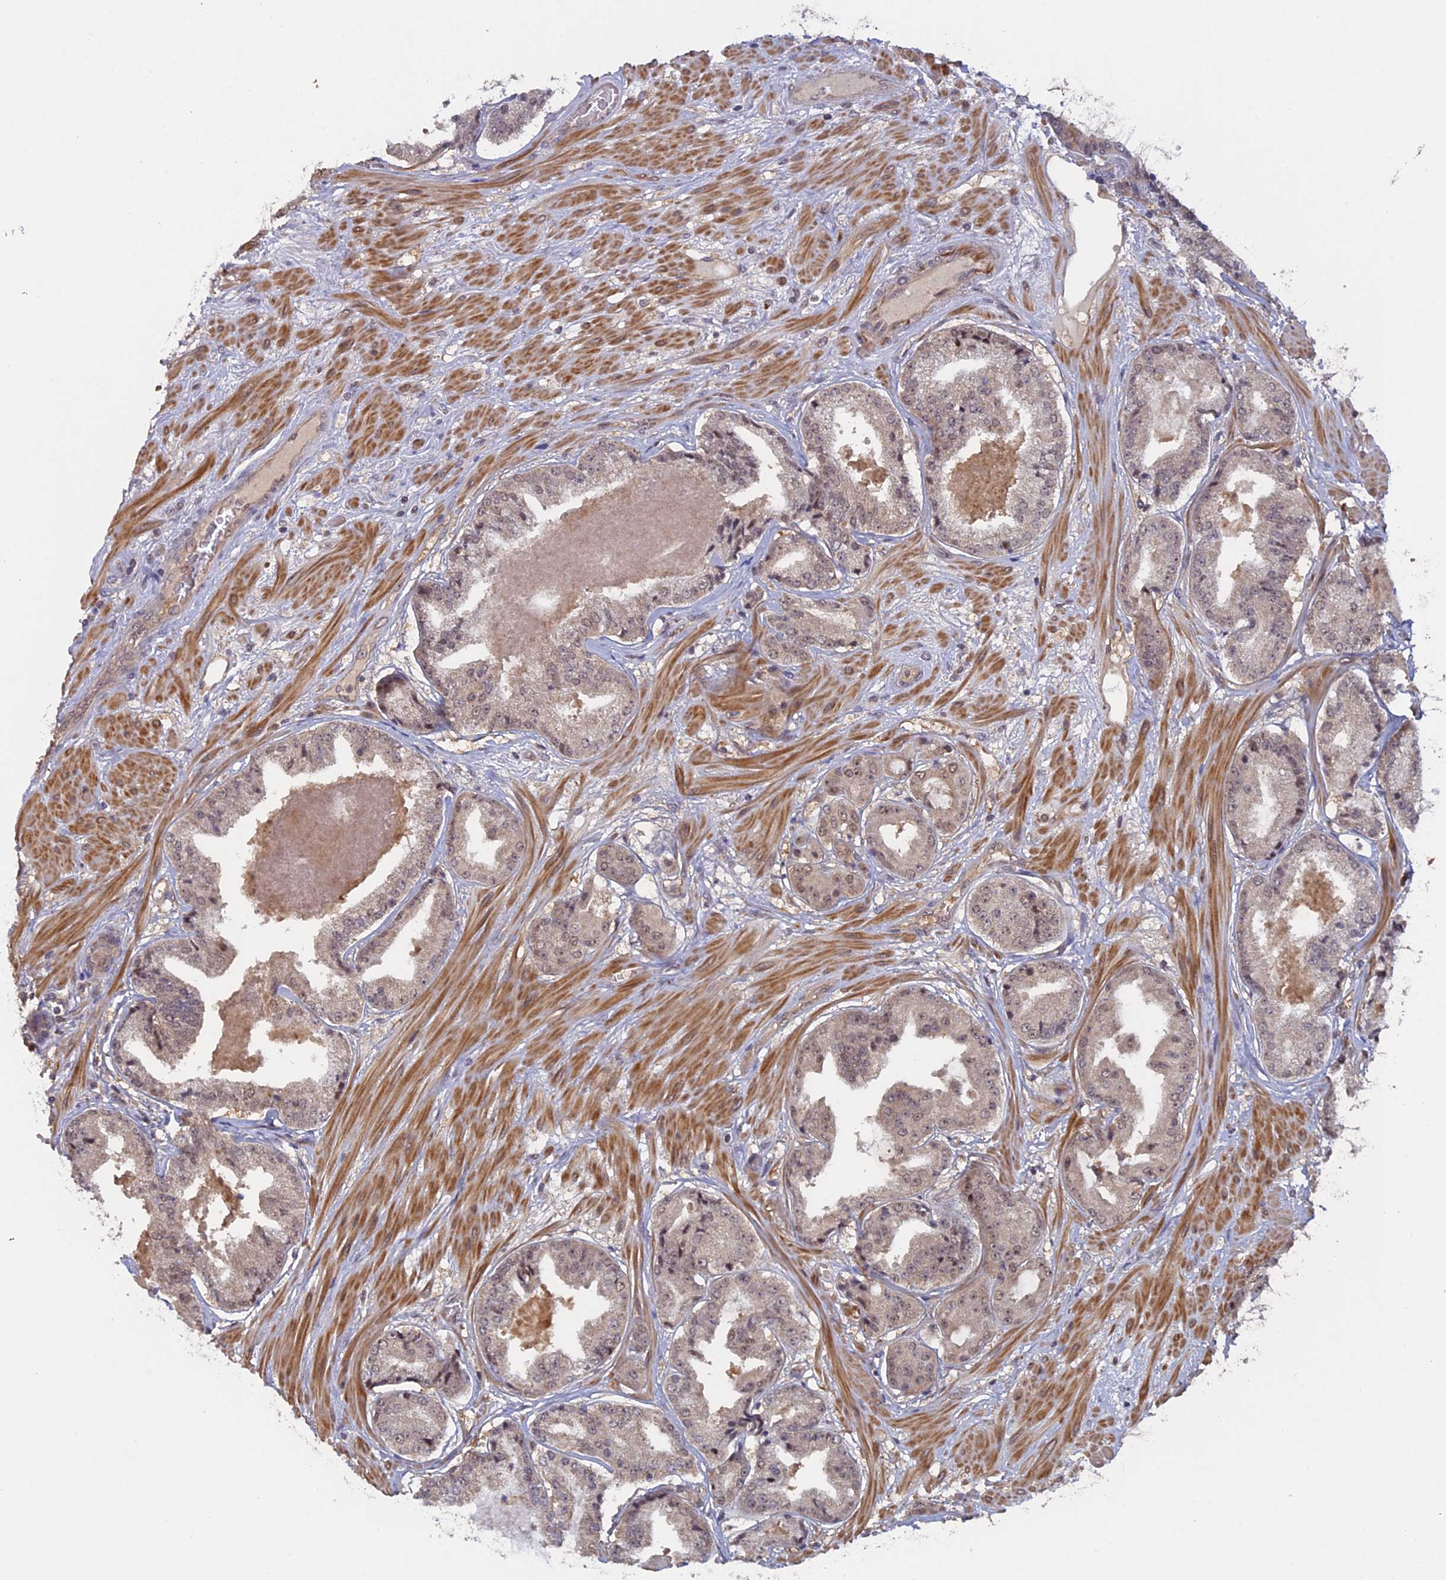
{"staining": {"intensity": "weak", "quantity": "25%-75%", "location": "nuclear"}, "tissue": "prostate cancer", "cell_type": "Tumor cells", "image_type": "cancer", "snomed": [{"axis": "morphology", "description": "Adenocarcinoma, High grade"}, {"axis": "topography", "description": "Prostate"}], "caption": "IHC of human prostate high-grade adenocarcinoma exhibits low levels of weak nuclear expression in about 25%-75% of tumor cells.", "gene": "FAM98C", "patient": {"sex": "male", "age": 63}}